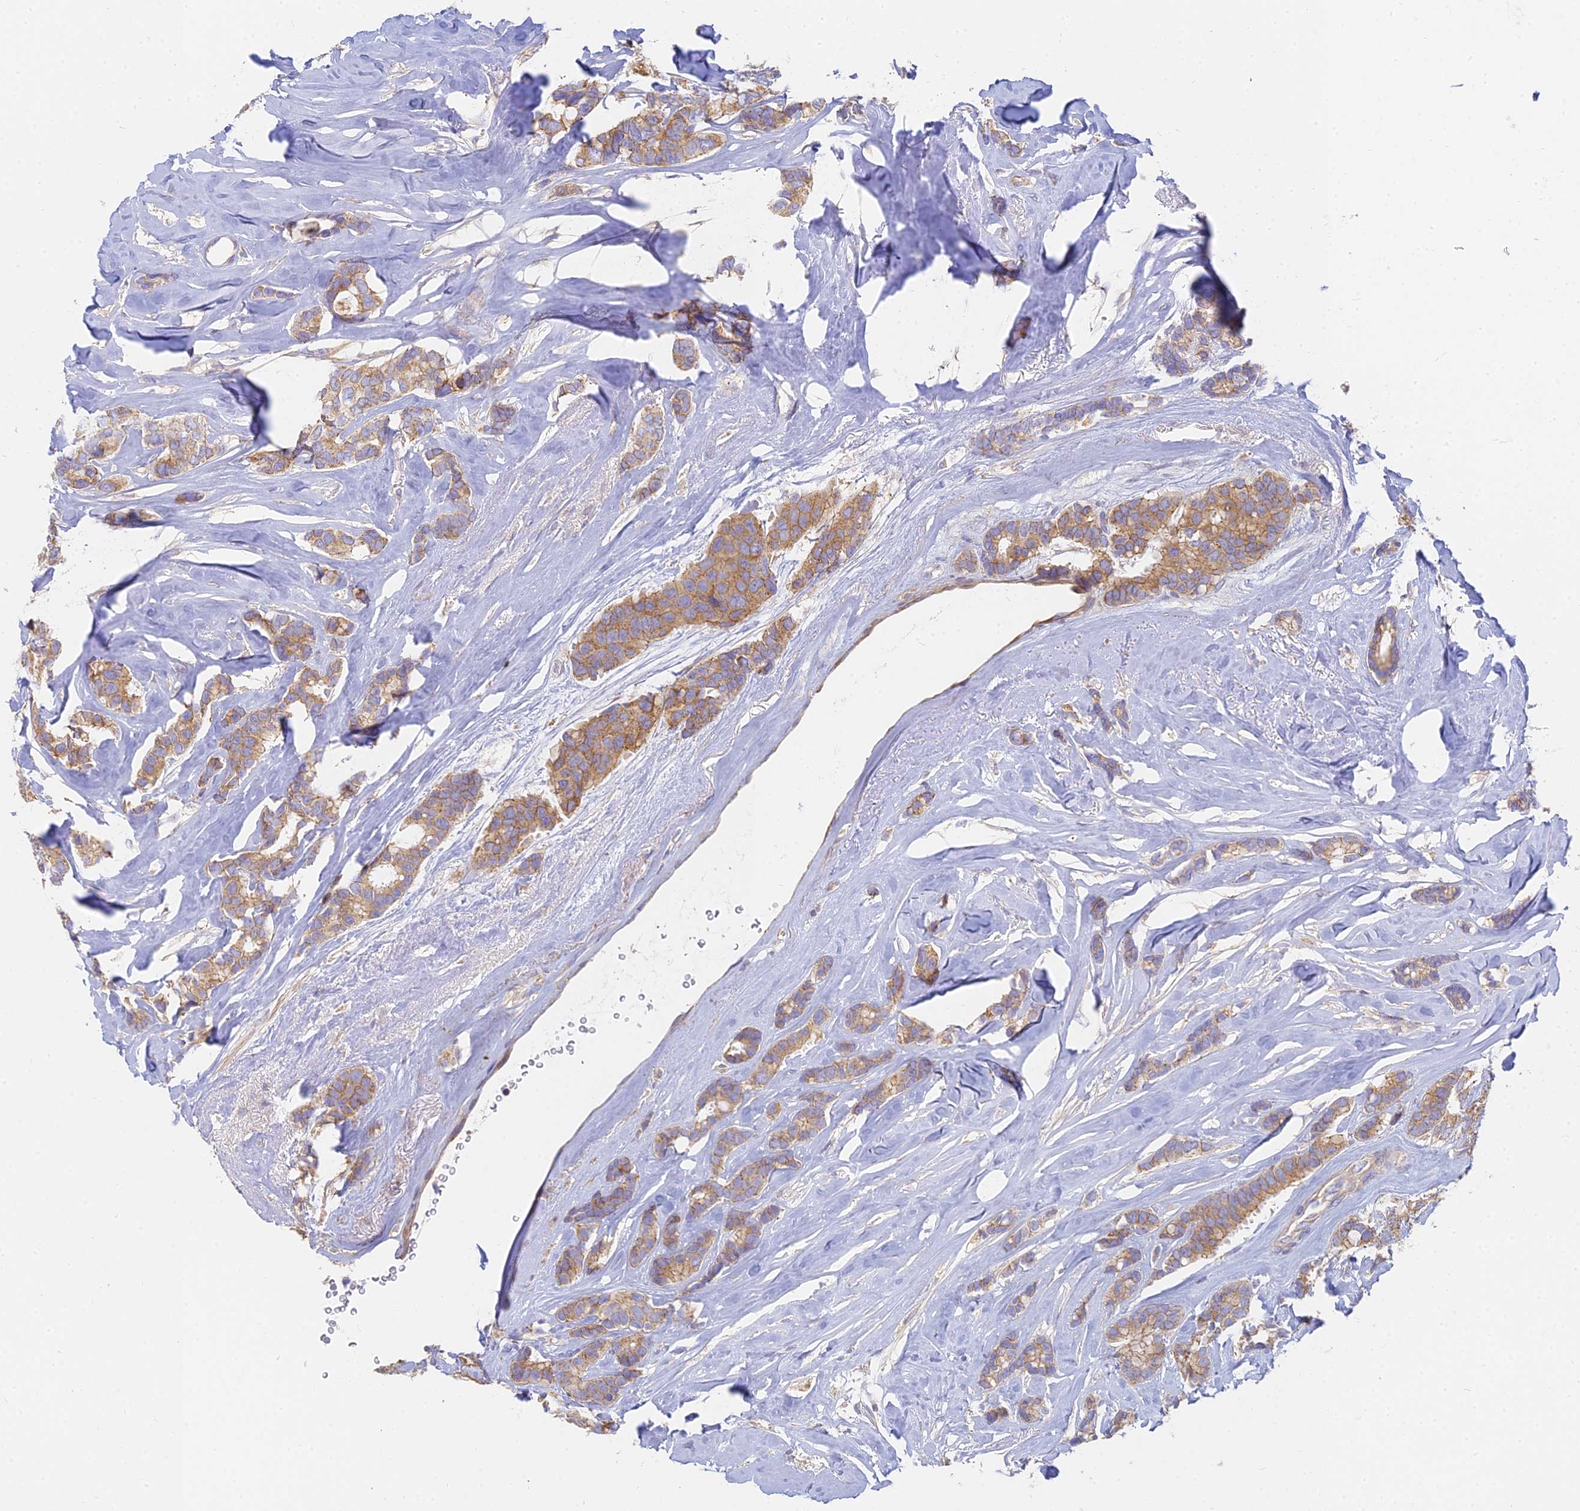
{"staining": {"intensity": "moderate", "quantity": ">75%", "location": "cytoplasmic/membranous"}, "tissue": "breast cancer", "cell_type": "Tumor cells", "image_type": "cancer", "snomed": [{"axis": "morphology", "description": "Duct carcinoma"}, {"axis": "topography", "description": "Breast"}], "caption": "This image shows breast cancer stained with immunohistochemistry (IHC) to label a protein in brown. The cytoplasmic/membranous of tumor cells show moderate positivity for the protein. Nuclei are counter-stained blue.", "gene": "MRPL15", "patient": {"sex": "female", "age": 40}}